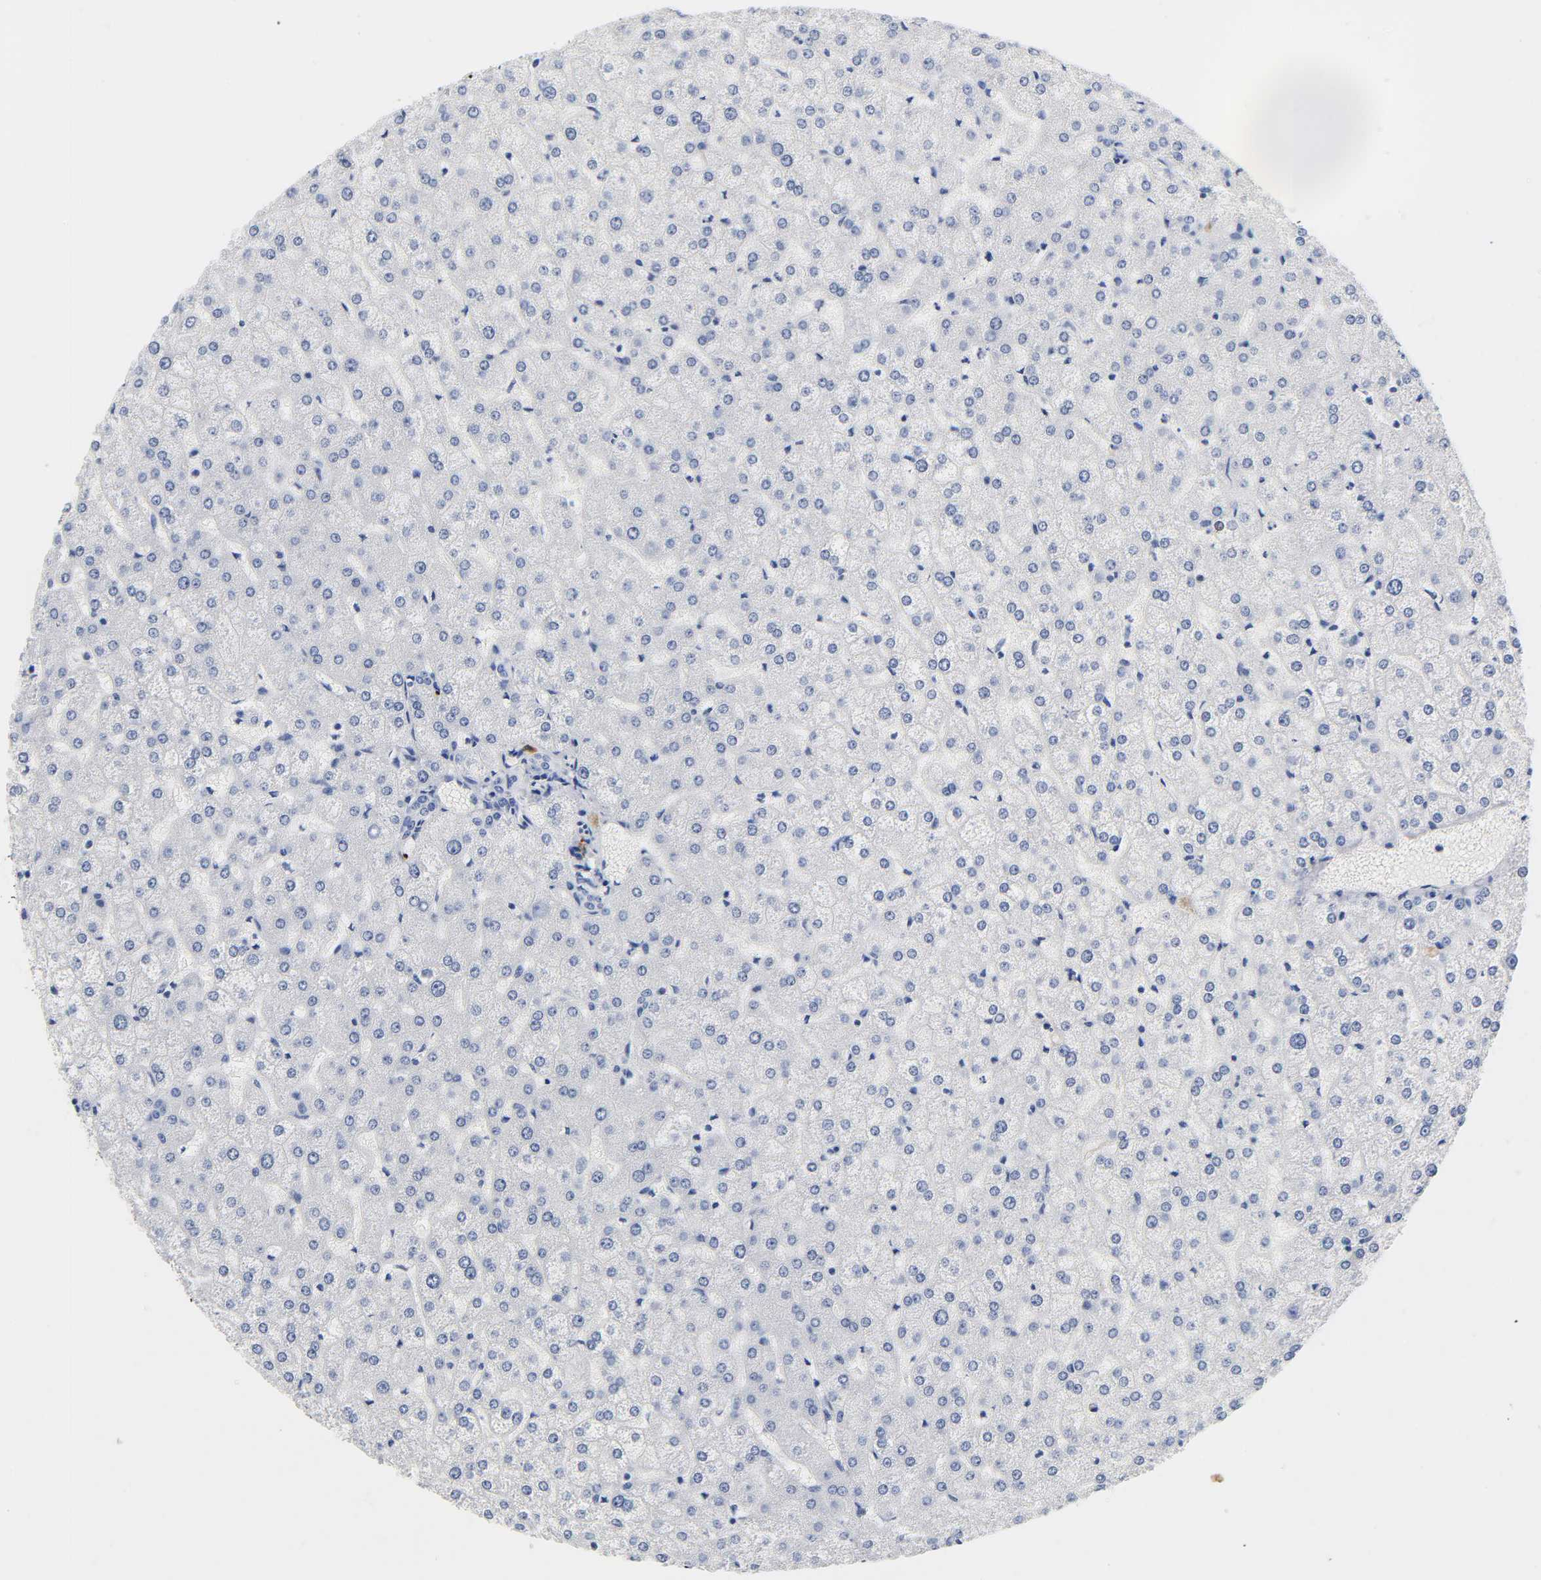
{"staining": {"intensity": "negative", "quantity": "none", "location": "none"}, "tissue": "liver", "cell_type": "Cholangiocytes", "image_type": "normal", "snomed": [{"axis": "morphology", "description": "Normal tissue, NOS"}, {"axis": "topography", "description": "Liver"}], "caption": "Normal liver was stained to show a protein in brown. There is no significant staining in cholangiocytes. Nuclei are stained in blue.", "gene": "NAB2", "patient": {"sex": "female", "age": 32}}